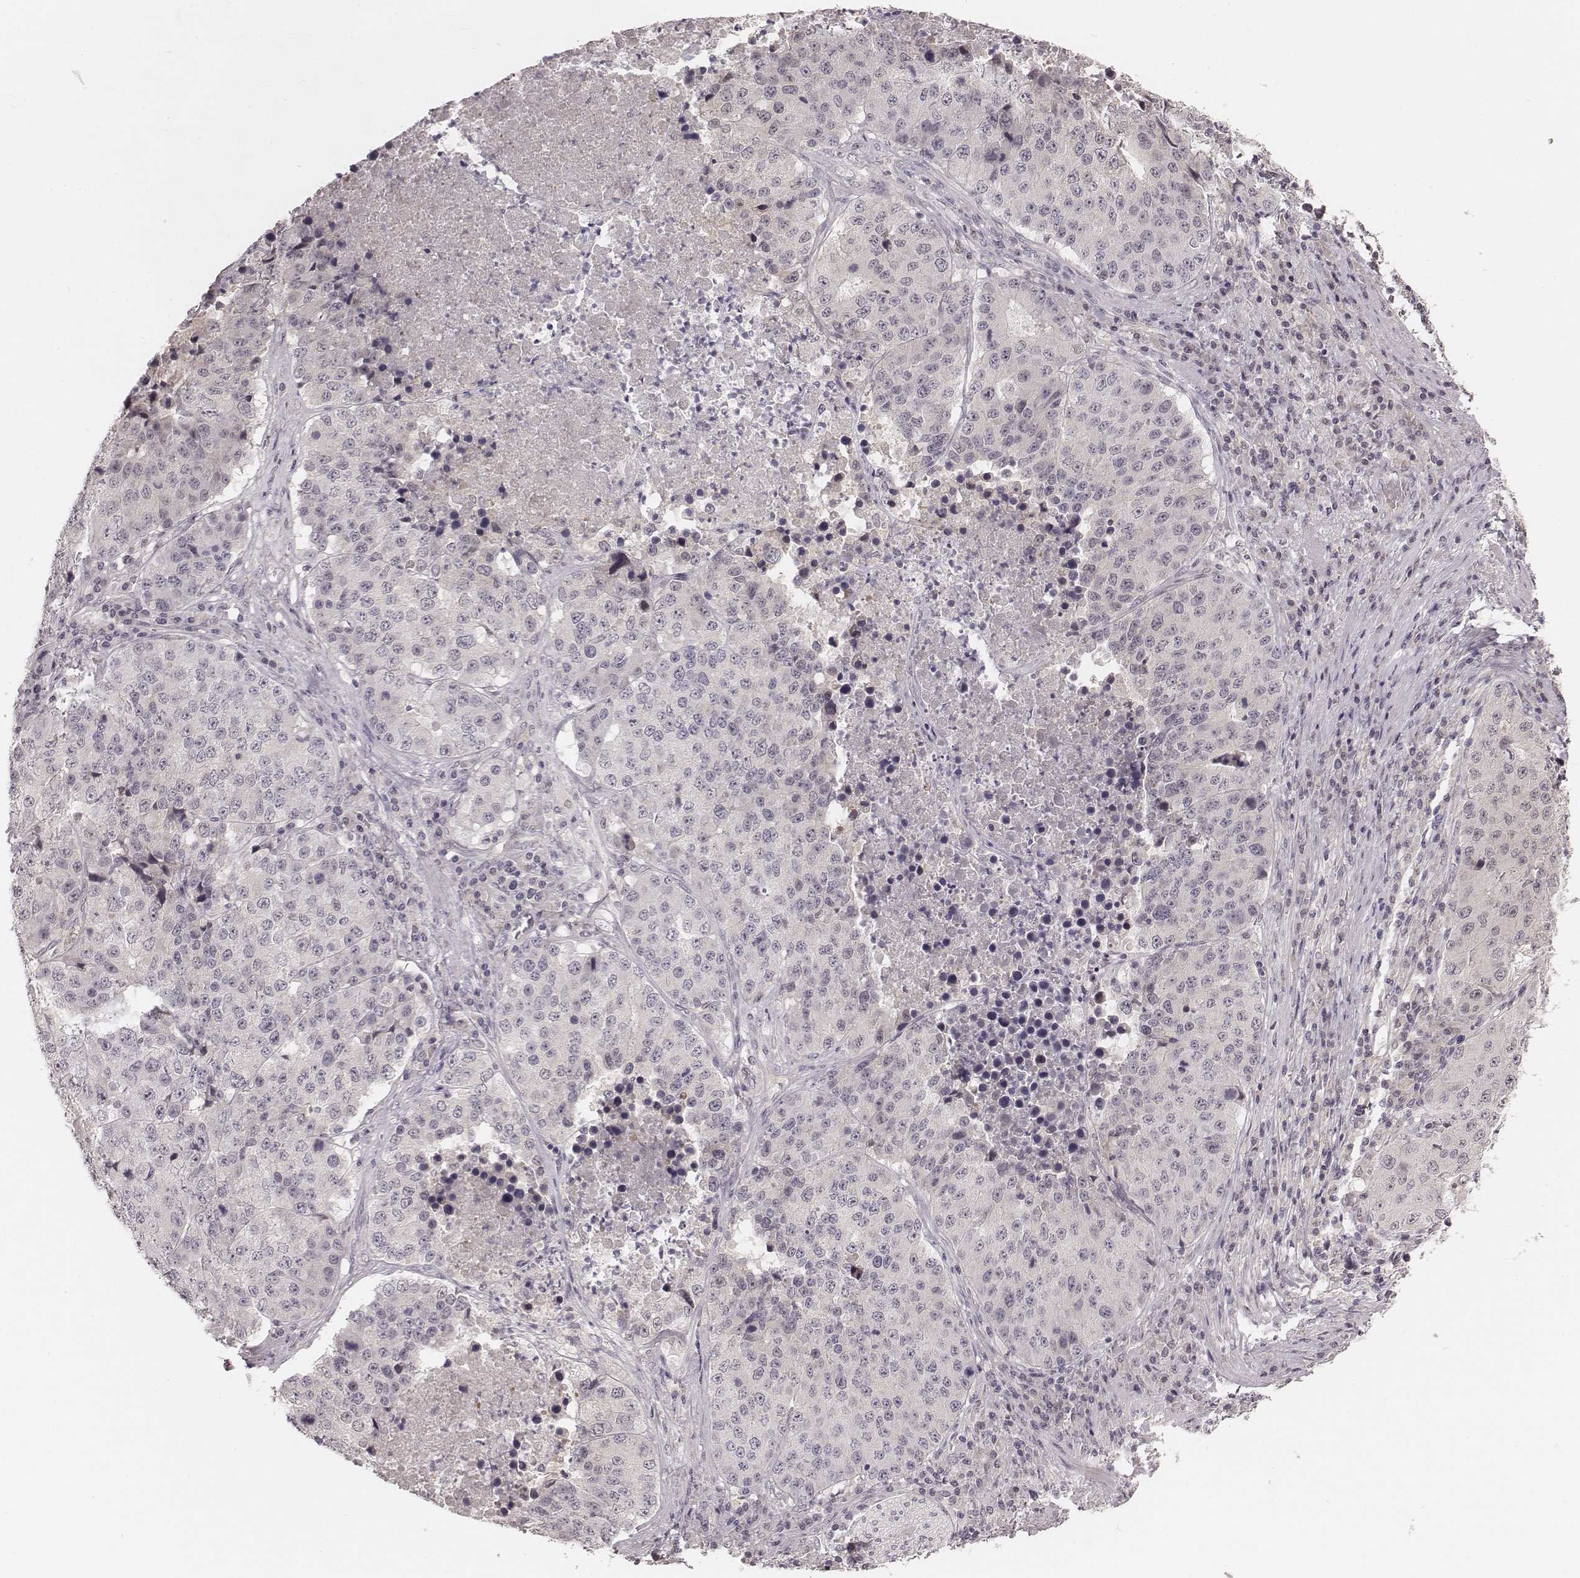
{"staining": {"intensity": "negative", "quantity": "none", "location": "none"}, "tissue": "stomach cancer", "cell_type": "Tumor cells", "image_type": "cancer", "snomed": [{"axis": "morphology", "description": "Adenocarcinoma, NOS"}, {"axis": "topography", "description": "Stomach"}], "caption": "Immunohistochemistry (IHC) micrograph of neoplastic tissue: adenocarcinoma (stomach) stained with DAB (3,3'-diaminobenzidine) displays no significant protein staining in tumor cells.", "gene": "IQCG", "patient": {"sex": "male", "age": 71}}